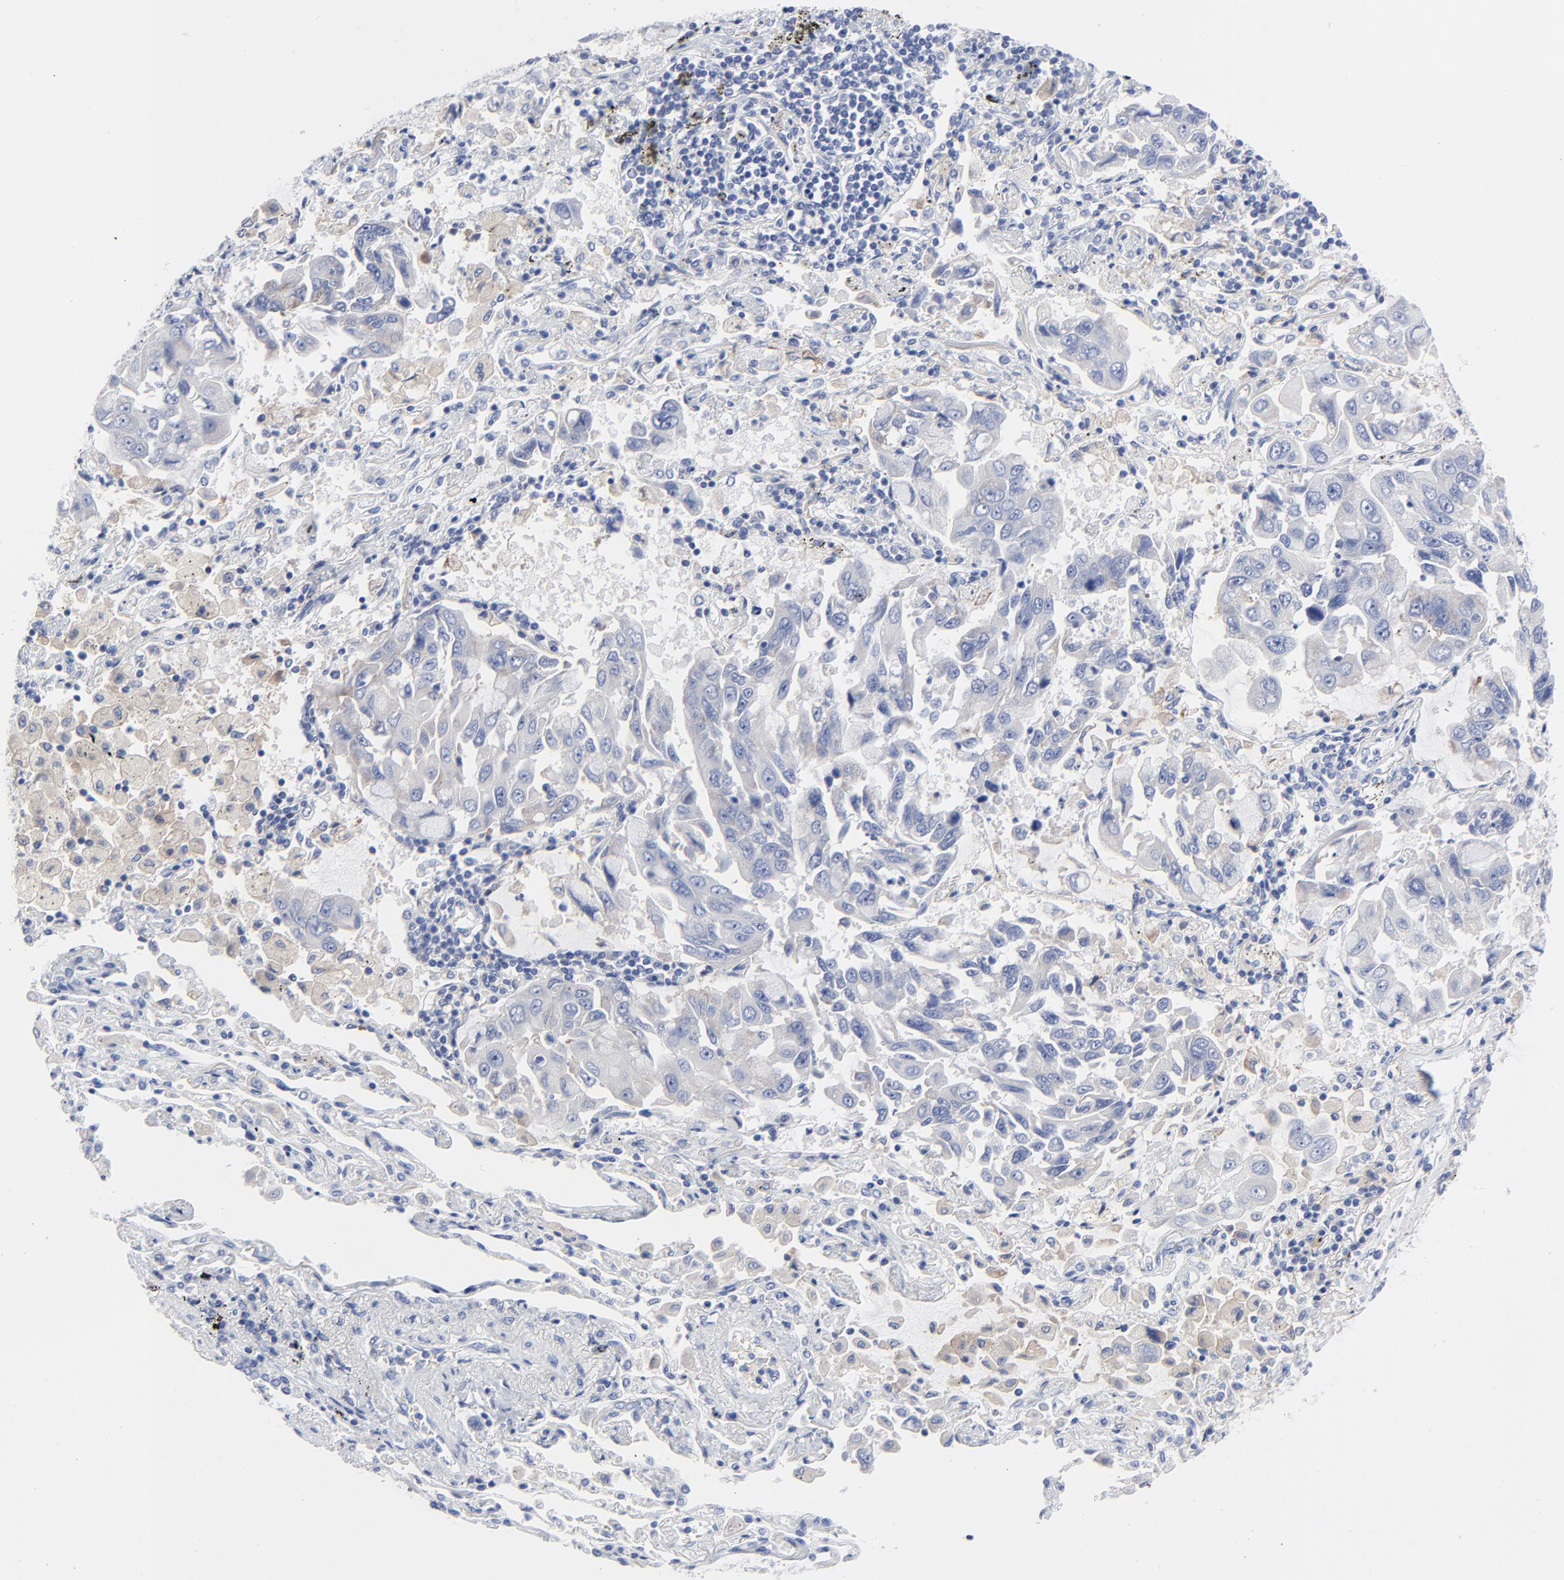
{"staining": {"intensity": "negative", "quantity": "none", "location": "none"}, "tissue": "lung cancer", "cell_type": "Tumor cells", "image_type": "cancer", "snomed": [{"axis": "morphology", "description": "Adenocarcinoma, NOS"}, {"axis": "topography", "description": "Lung"}], "caption": "IHC photomicrograph of neoplastic tissue: human adenocarcinoma (lung) stained with DAB reveals no significant protein staining in tumor cells.", "gene": "STAT2", "patient": {"sex": "male", "age": 64}}